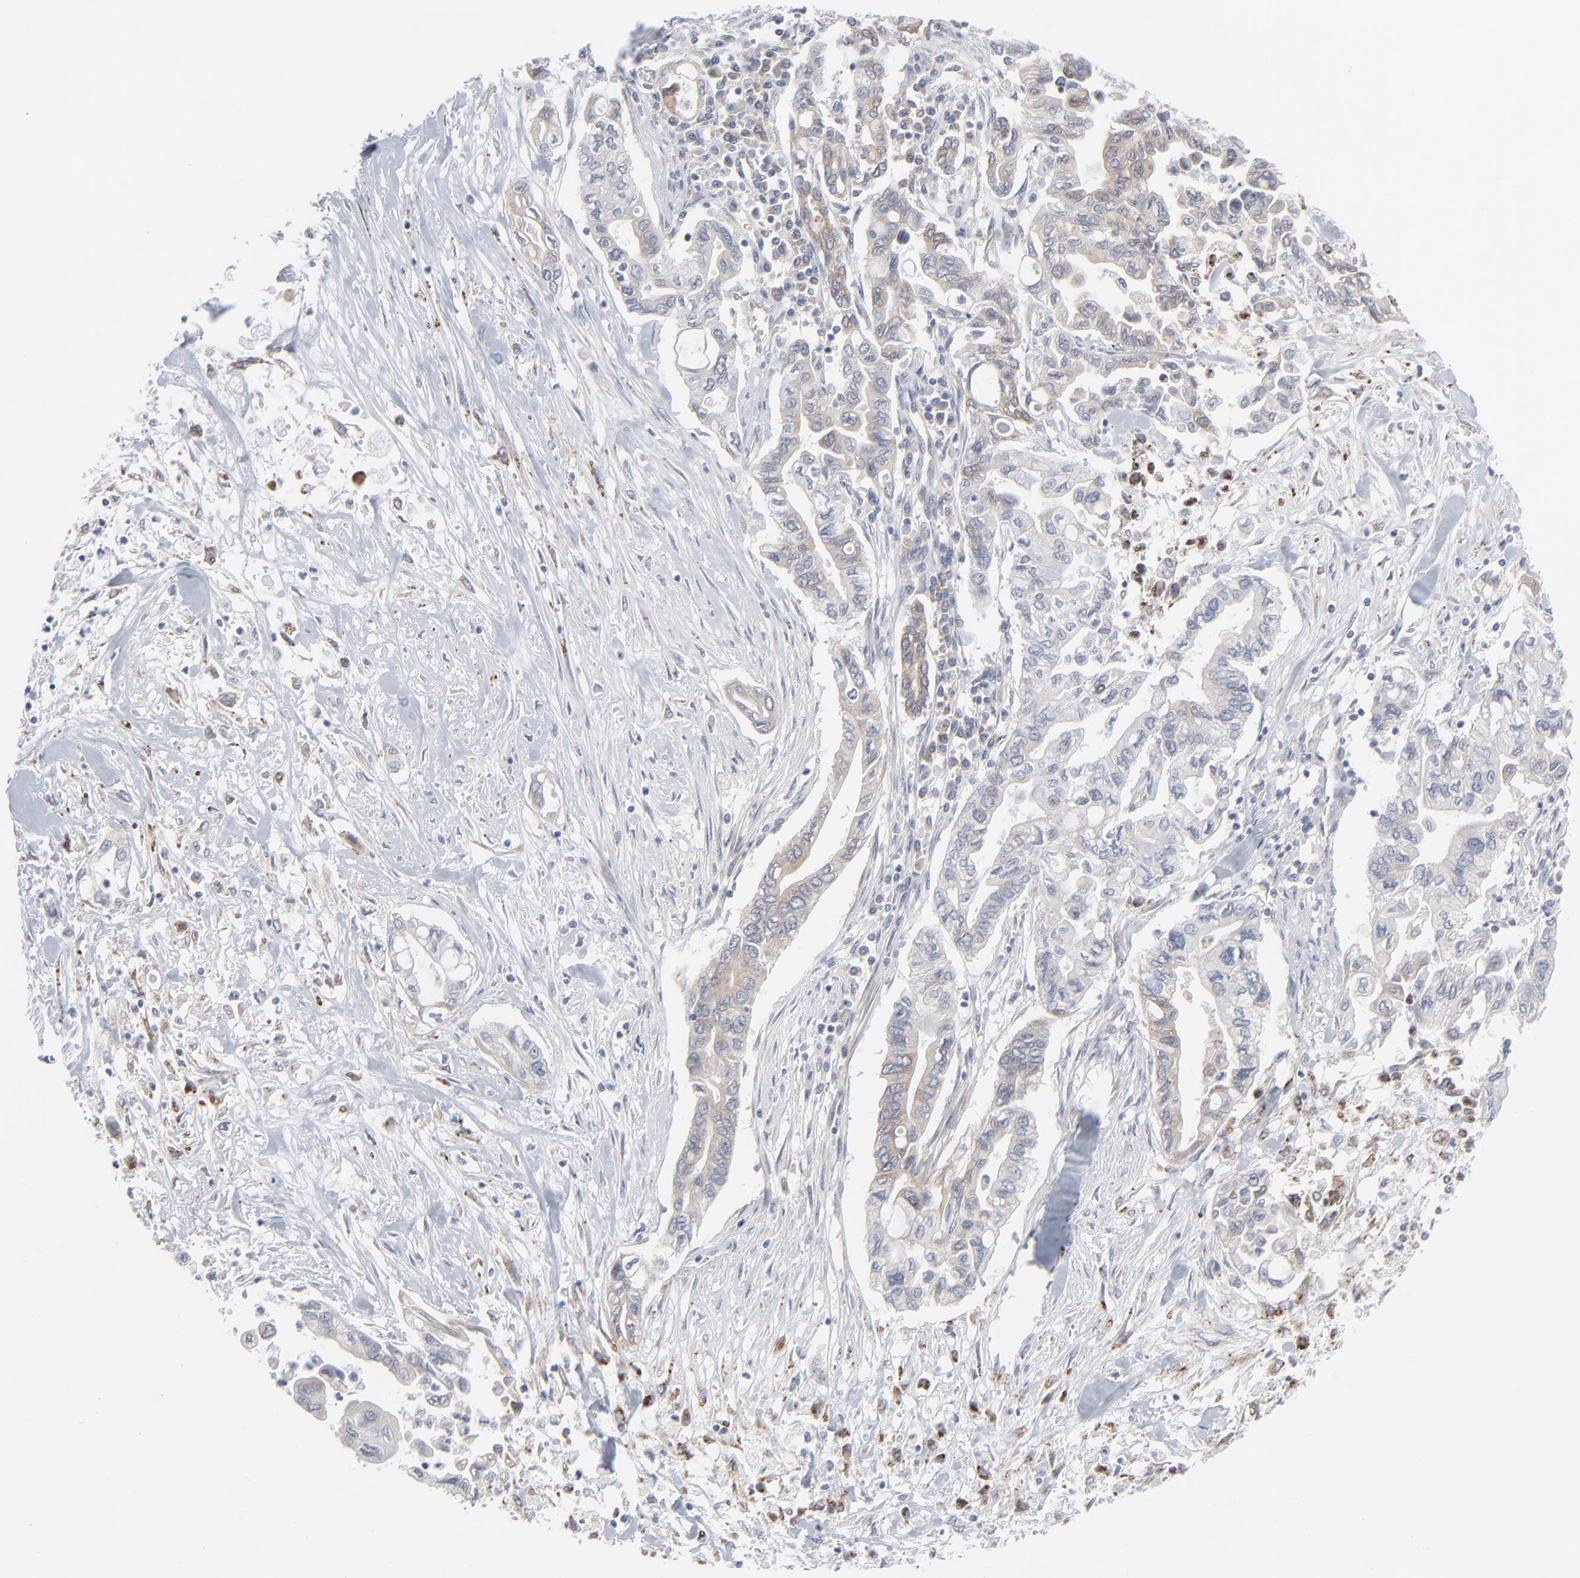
{"staining": {"intensity": "weak", "quantity": ">75%", "location": "cytoplasmic/membranous"}, "tissue": "pancreatic cancer", "cell_type": "Tumor cells", "image_type": "cancer", "snomed": [{"axis": "morphology", "description": "Adenocarcinoma, NOS"}, {"axis": "topography", "description": "Pancreas"}], "caption": "Weak cytoplasmic/membranous positivity for a protein is identified in approximately >75% of tumor cells of pancreatic cancer (adenocarcinoma) using IHC.", "gene": "KDSR", "patient": {"sex": "female", "age": 57}}